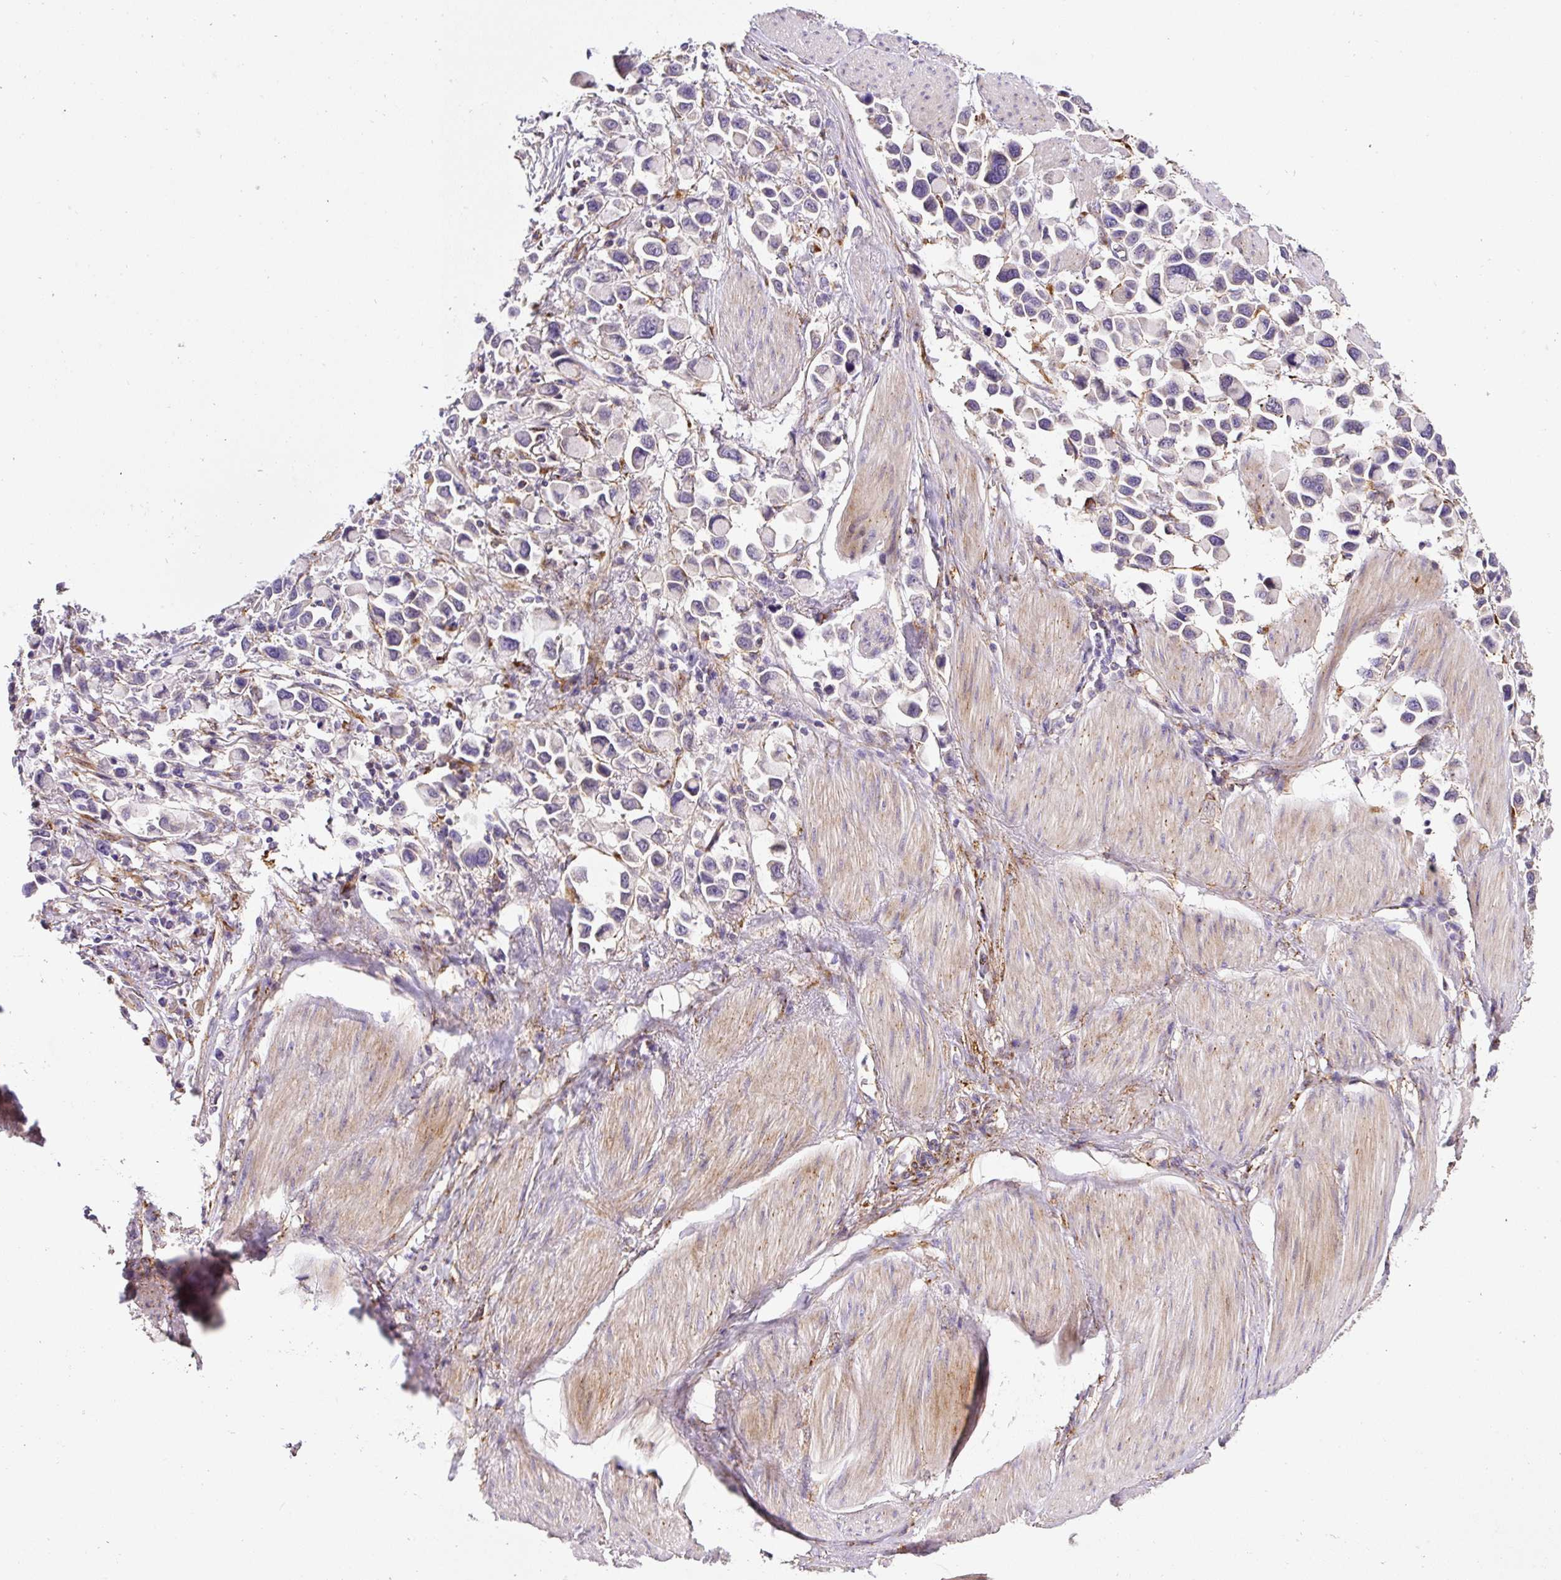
{"staining": {"intensity": "negative", "quantity": "none", "location": "none"}, "tissue": "stomach cancer", "cell_type": "Tumor cells", "image_type": "cancer", "snomed": [{"axis": "morphology", "description": "Adenocarcinoma, NOS"}, {"axis": "topography", "description": "Stomach"}], "caption": "This photomicrograph is of adenocarcinoma (stomach) stained with IHC to label a protein in brown with the nuclei are counter-stained blue. There is no positivity in tumor cells.", "gene": "RNF170", "patient": {"sex": "female", "age": 81}}